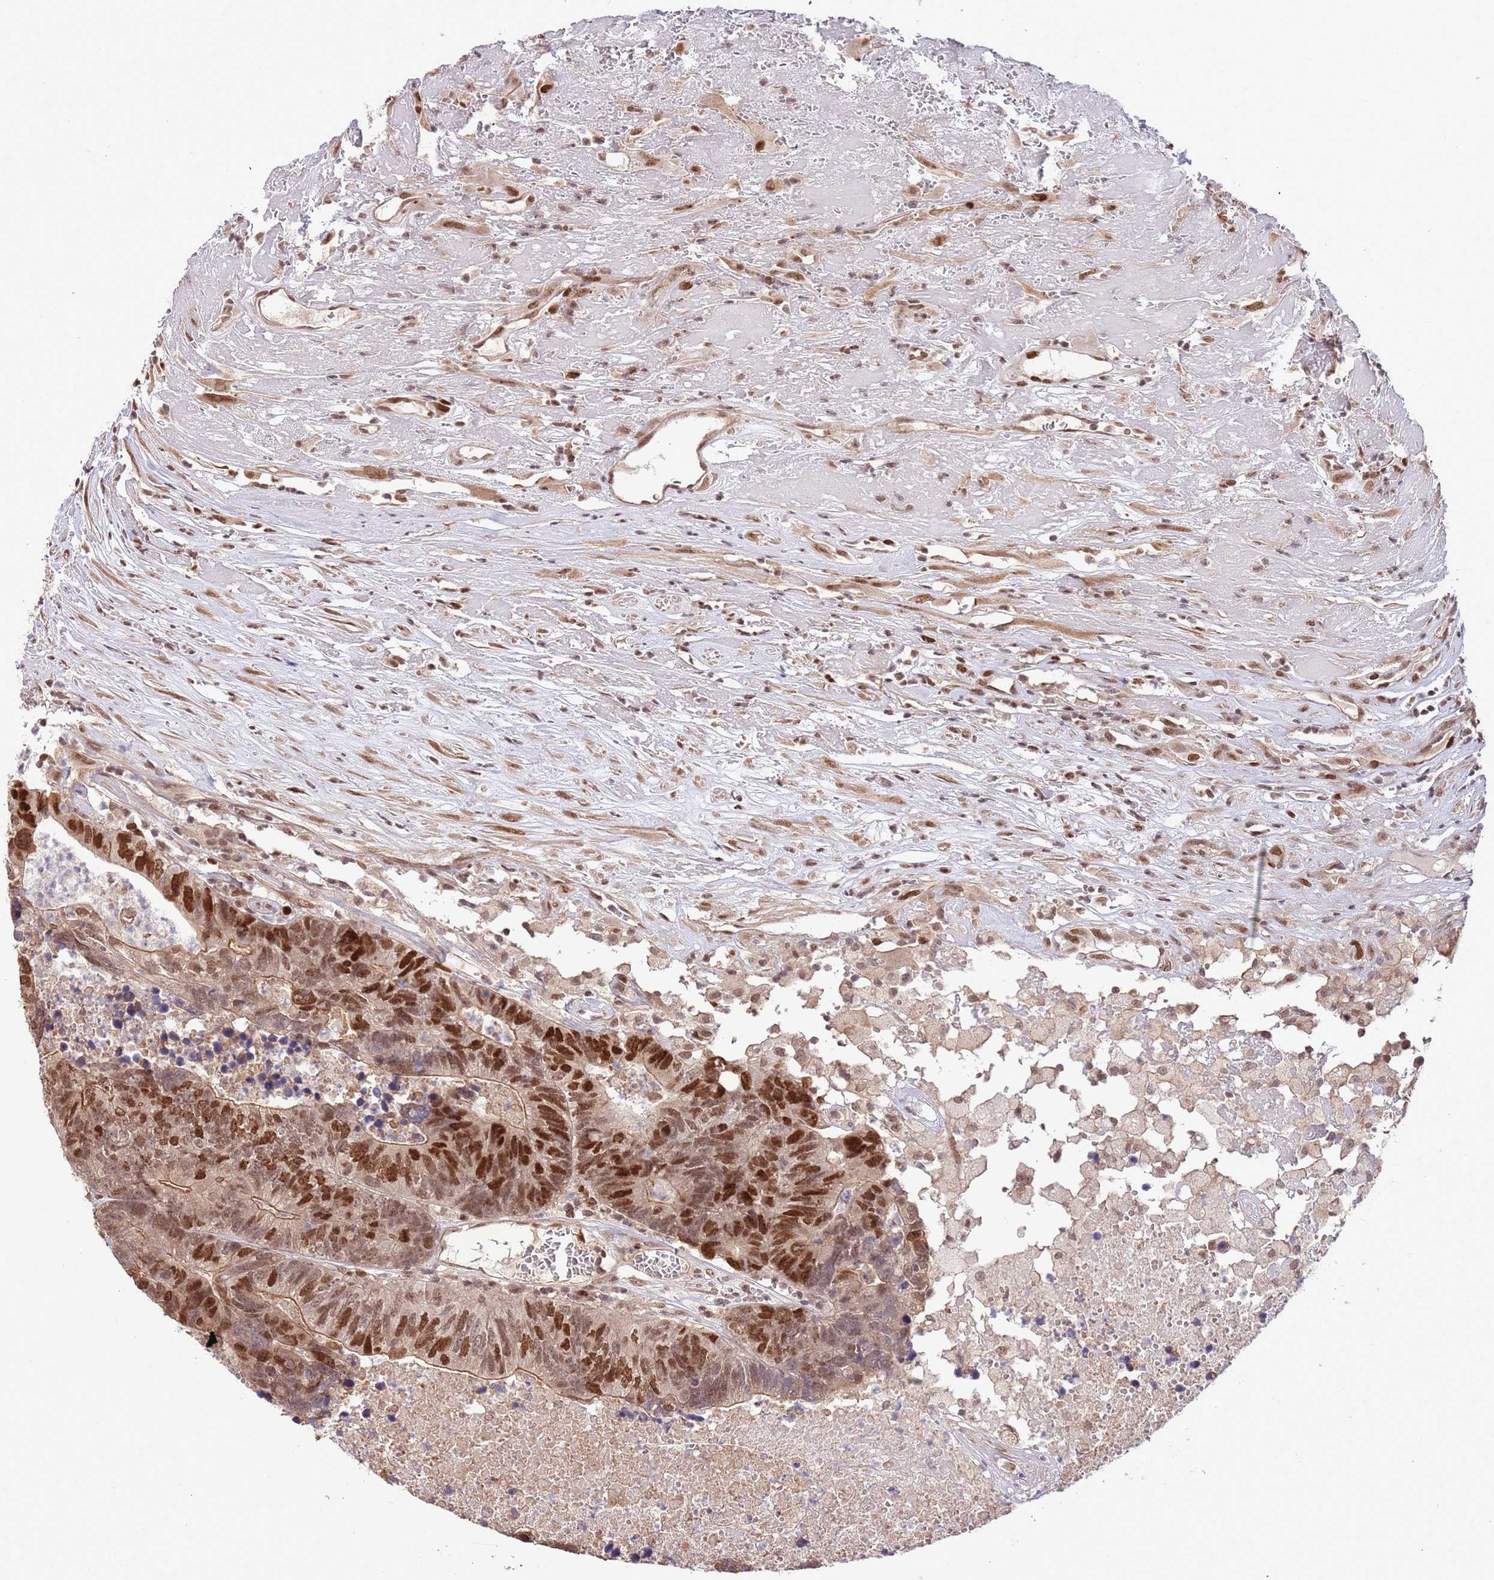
{"staining": {"intensity": "strong", "quantity": ">75%", "location": "cytoplasmic/membranous,nuclear"}, "tissue": "colorectal cancer", "cell_type": "Tumor cells", "image_type": "cancer", "snomed": [{"axis": "morphology", "description": "Adenocarcinoma, NOS"}, {"axis": "topography", "description": "Colon"}], "caption": "IHC micrograph of neoplastic tissue: human colorectal cancer (adenocarcinoma) stained using immunohistochemistry demonstrates high levels of strong protein expression localized specifically in the cytoplasmic/membranous and nuclear of tumor cells, appearing as a cytoplasmic/membranous and nuclear brown color.", "gene": "RIF1", "patient": {"sex": "female", "age": 48}}